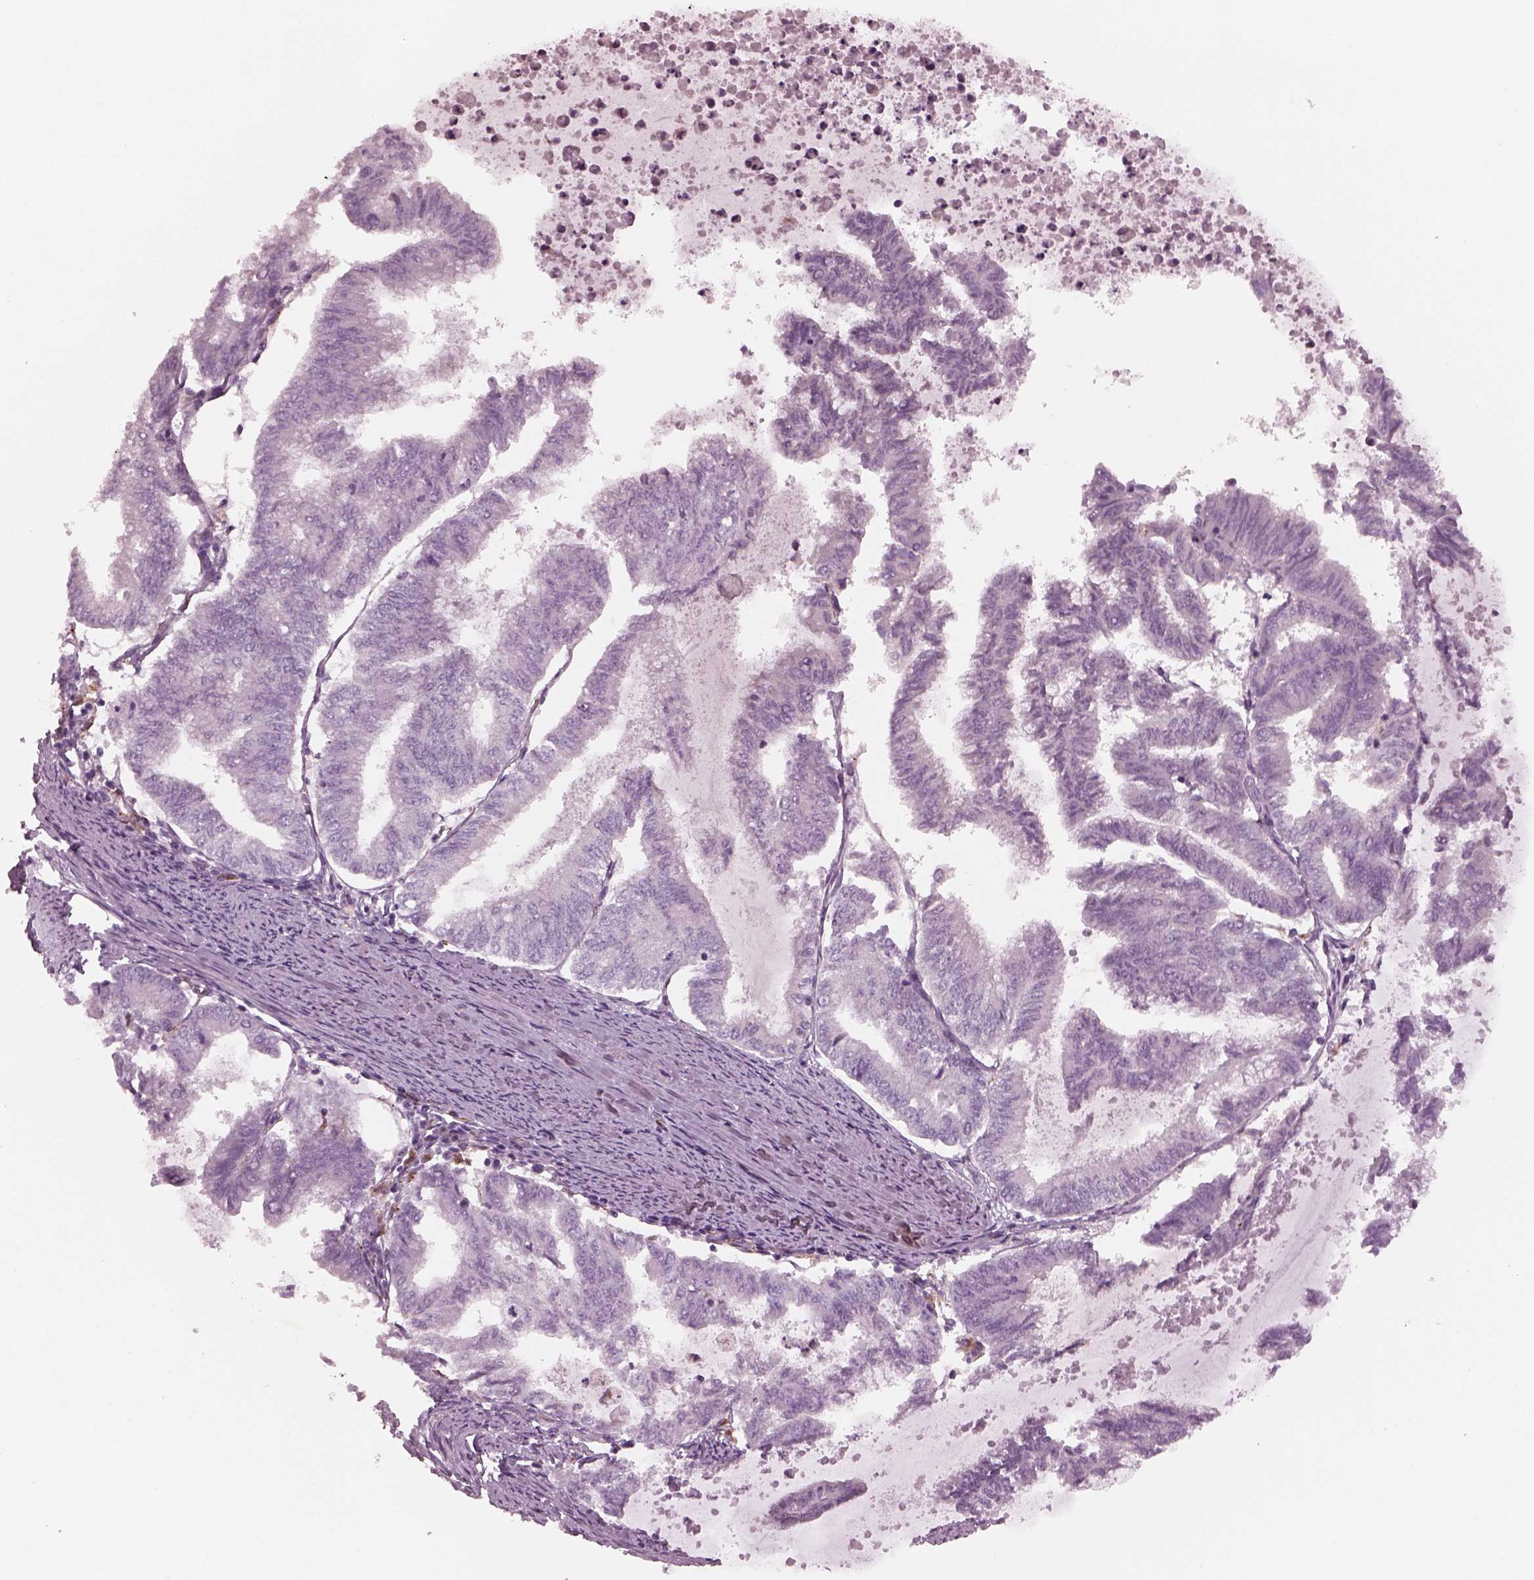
{"staining": {"intensity": "negative", "quantity": "none", "location": "none"}, "tissue": "endometrial cancer", "cell_type": "Tumor cells", "image_type": "cancer", "snomed": [{"axis": "morphology", "description": "Adenocarcinoma, NOS"}, {"axis": "topography", "description": "Endometrium"}], "caption": "Tumor cells are negative for brown protein staining in endometrial cancer (adenocarcinoma). The staining is performed using DAB (3,3'-diaminobenzidine) brown chromogen with nuclei counter-stained in using hematoxylin.", "gene": "SLAMF8", "patient": {"sex": "female", "age": 79}}